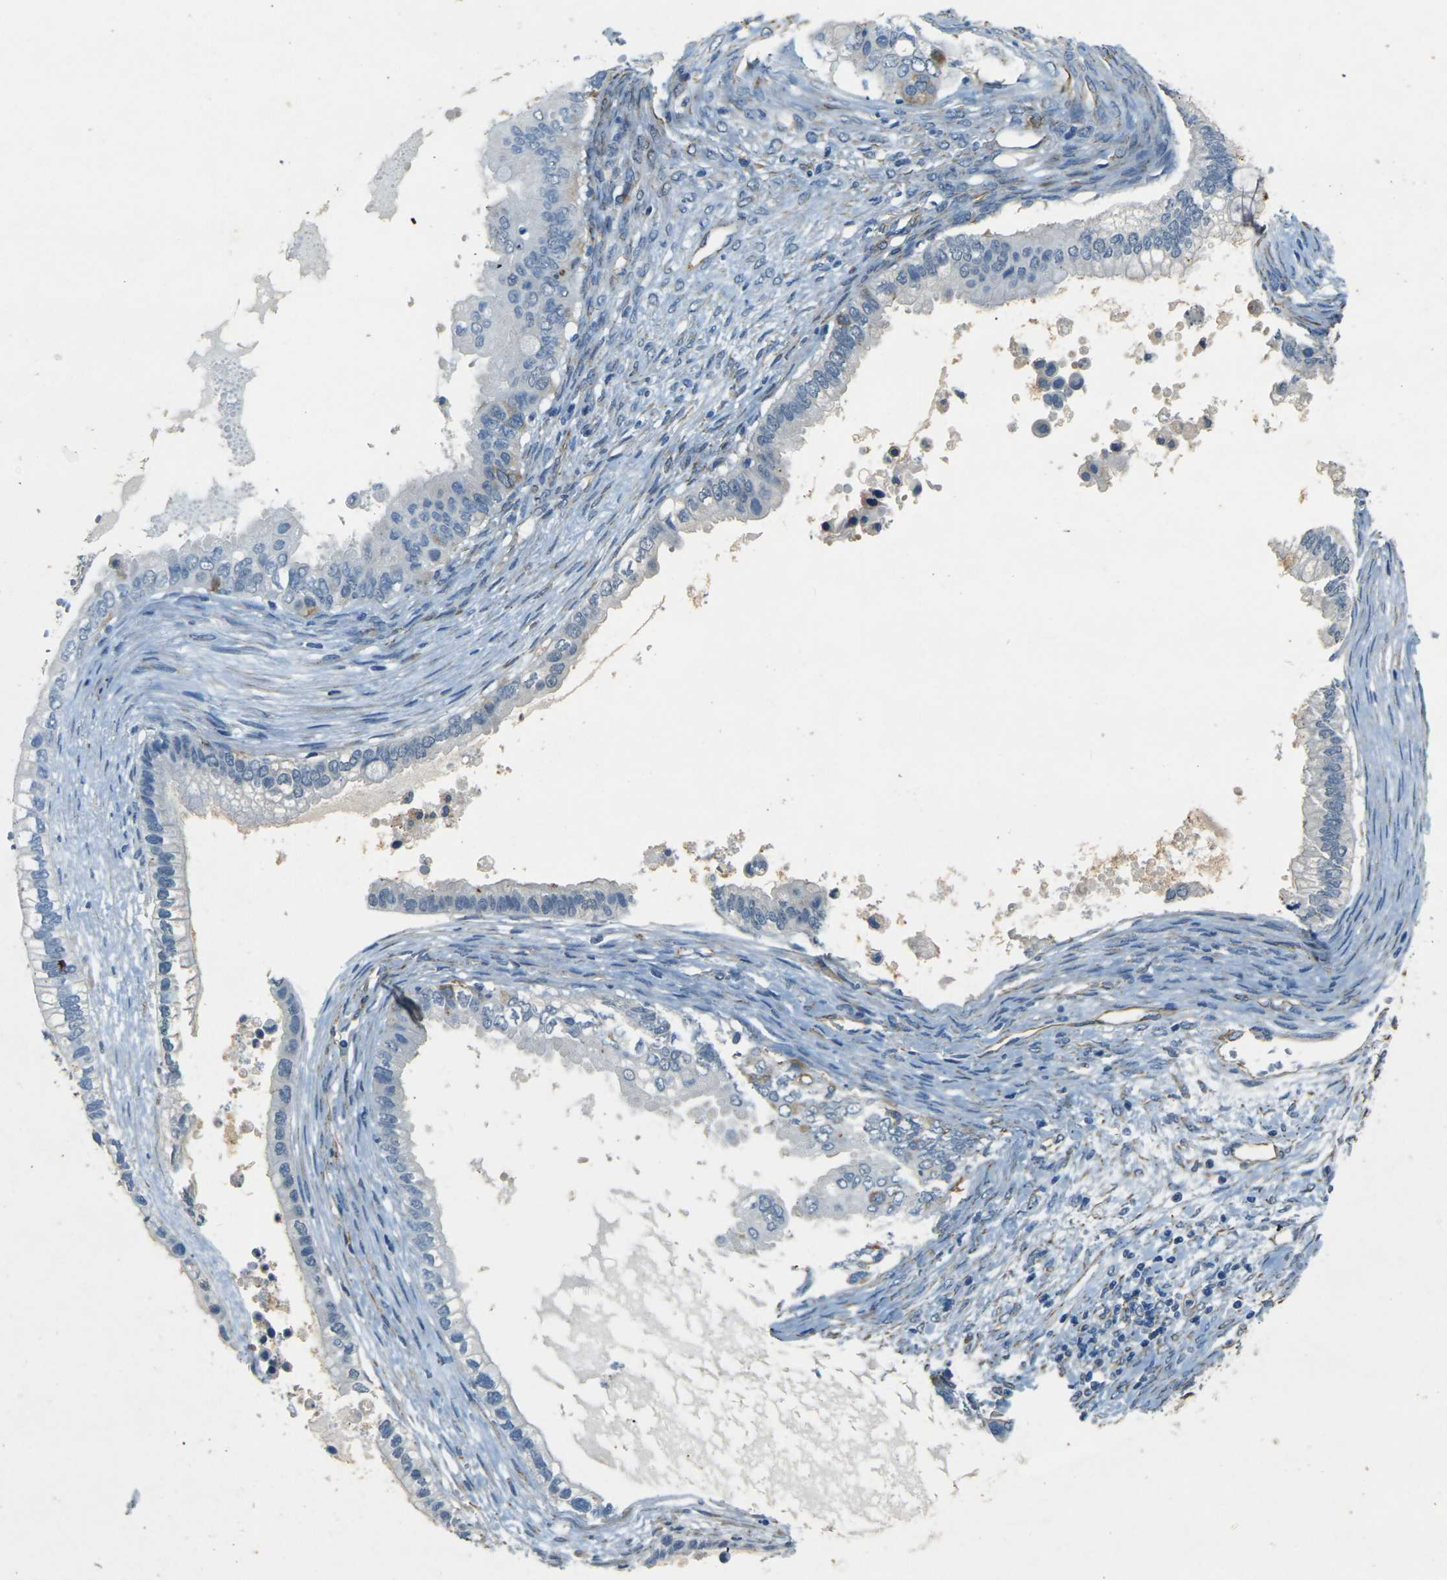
{"staining": {"intensity": "moderate", "quantity": "<25%", "location": "cytoplasmic/membranous"}, "tissue": "ovarian cancer", "cell_type": "Tumor cells", "image_type": "cancer", "snomed": [{"axis": "morphology", "description": "Cystadenocarcinoma, mucinous, NOS"}, {"axis": "topography", "description": "Ovary"}], "caption": "The photomicrograph demonstrates staining of ovarian cancer (mucinous cystadenocarcinoma), revealing moderate cytoplasmic/membranous protein positivity (brown color) within tumor cells.", "gene": "SORT1", "patient": {"sex": "female", "age": 80}}